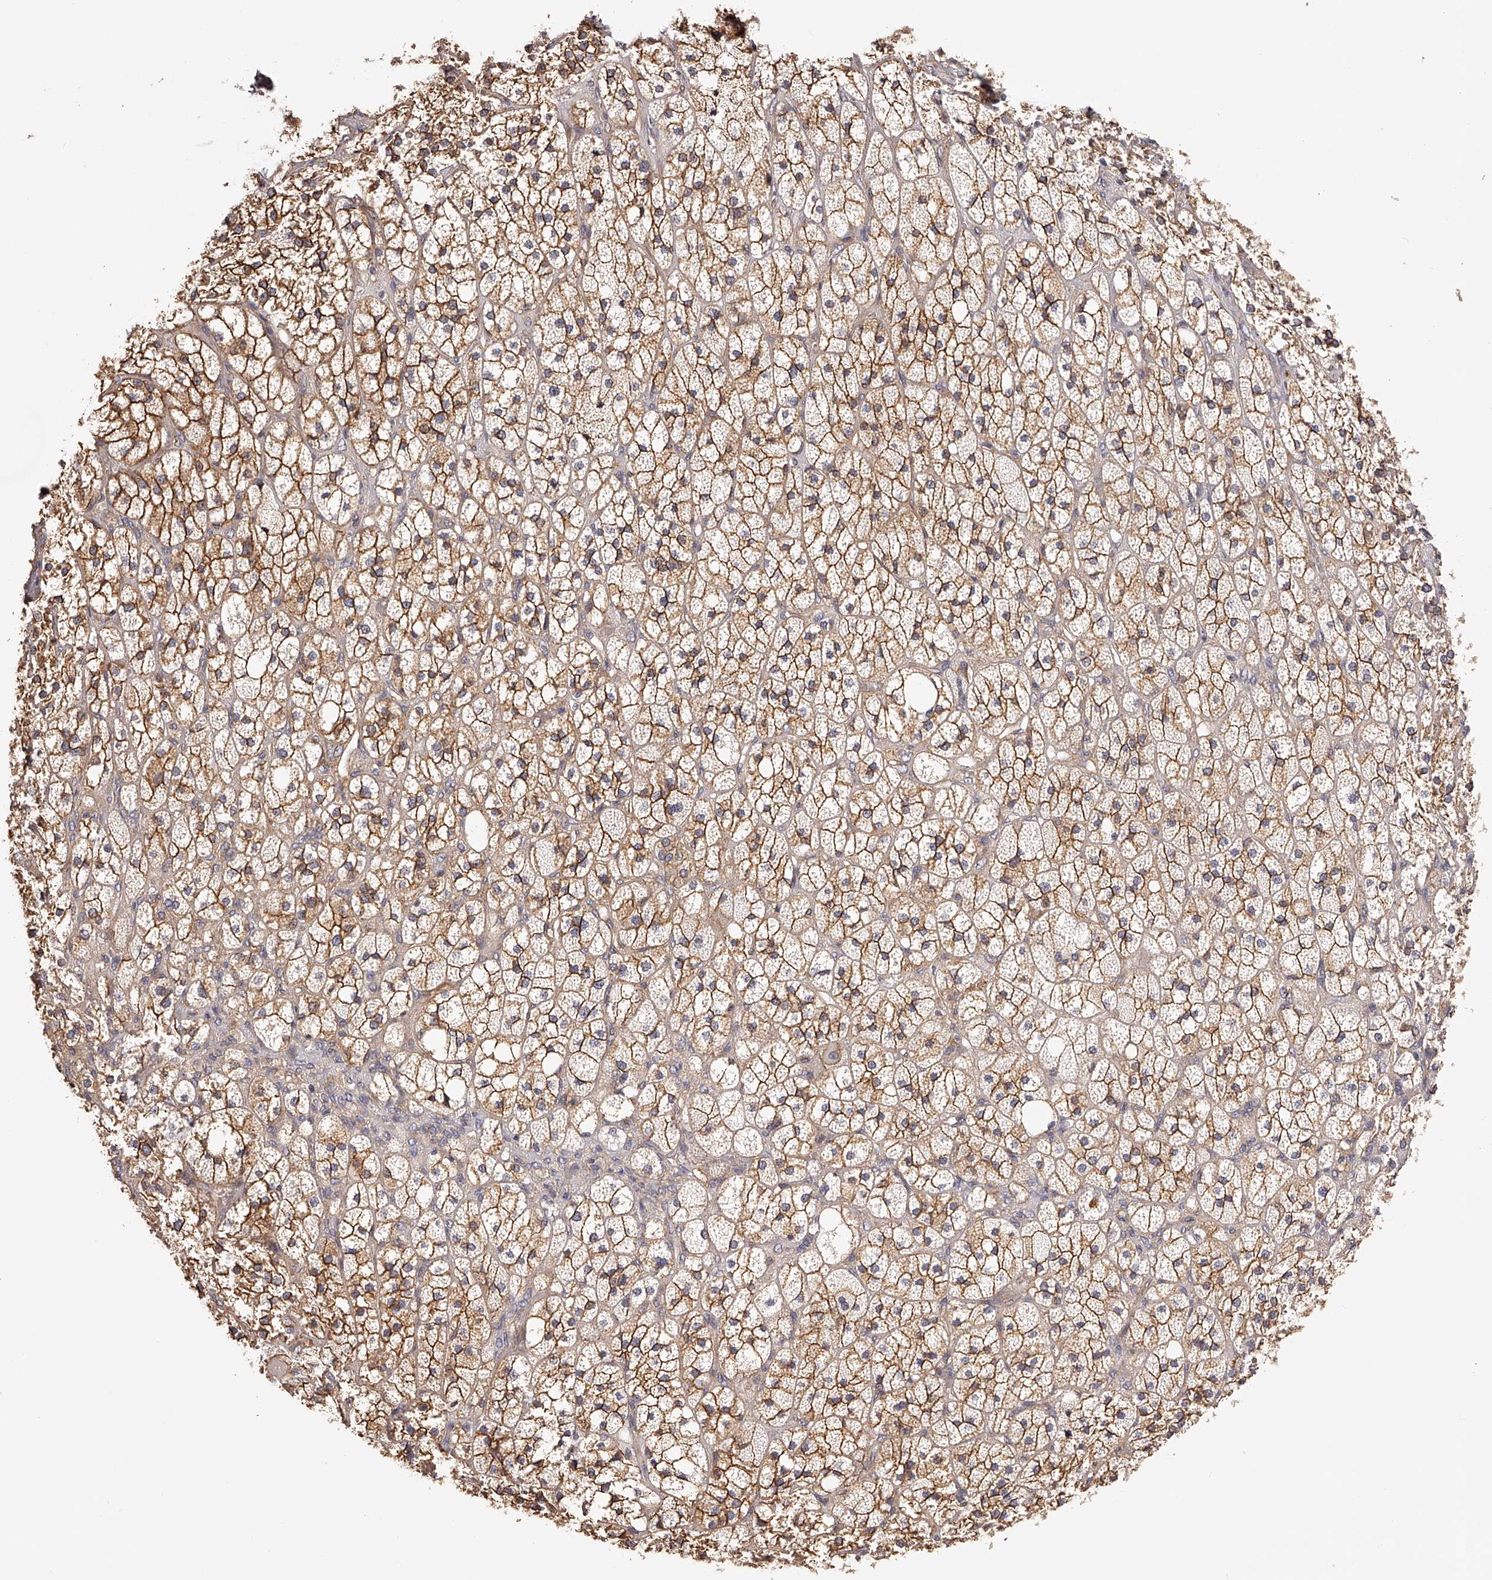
{"staining": {"intensity": "moderate", "quantity": ">75%", "location": "cytoplasmic/membranous"}, "tissue": "adrenal gland", "cell_type": "Glandular cells", "image_type": "normal", "snomed": [{"axis": "morphology", "description": "Normal tissue, NOS"}, {"axis": "topography", "description": "Adrenal gland"}], "caption": "Protein expression analysis of unremarkable human adrenal gland reveals moderate cytoplasmic/membranous positivity in approximately >75% of glandular cells. (IHC, brightfield microscopy, high magnification).", "gene": "LTV1", "patient": {"sex": "male", "age": 61}}